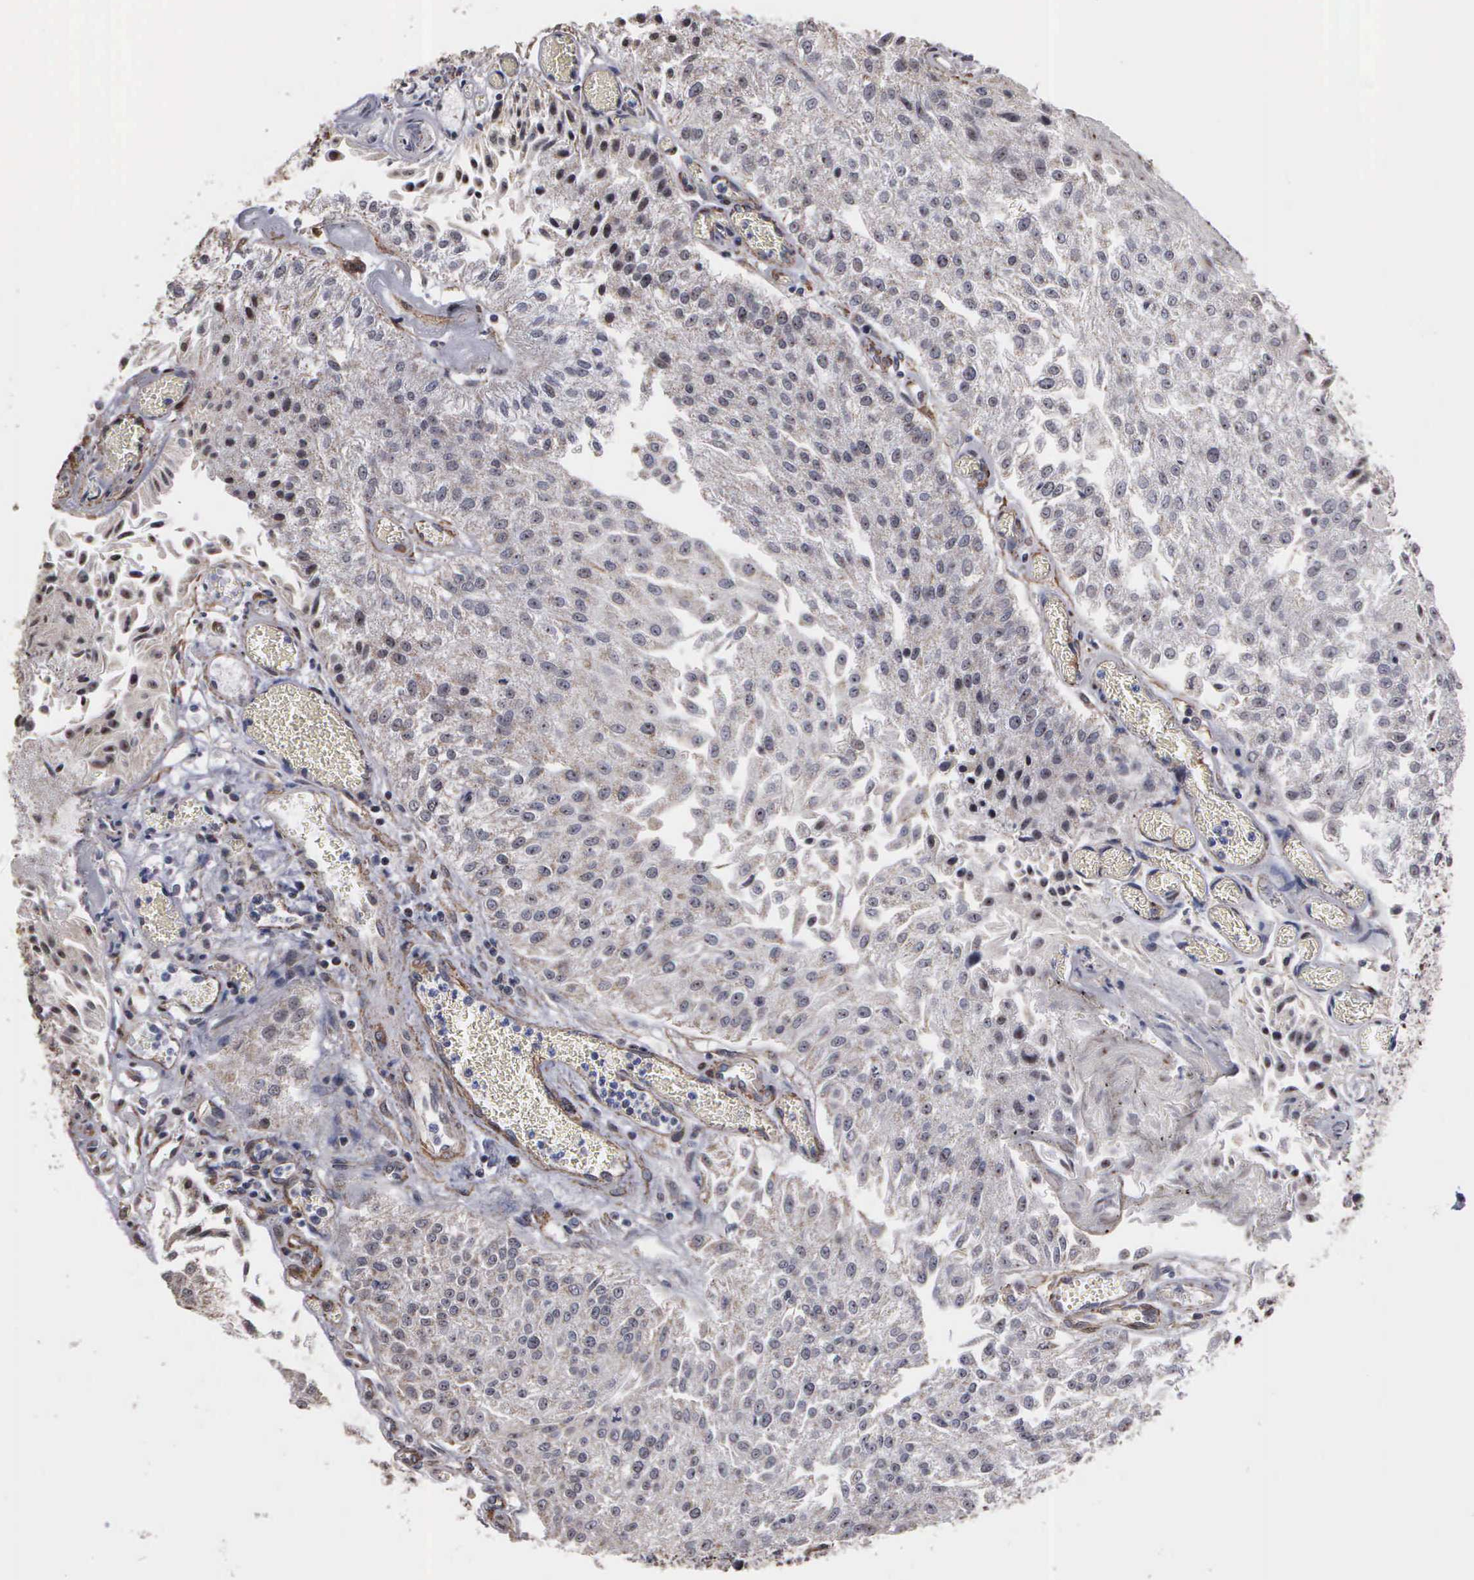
{"staining": {"intensity": "weak", "quantity": "<25%", "location": "cytoplasmic/membranous,nuclear"}, "tissue": "urothelial cancer", "cell_type": "Tumor cells", "image_type": "cancer", "snomed": [{"axis": "morphology", "description": "Urothelial carcinoma, Low grade"}, {"axis": "topography", "description": "Urinary bladder"}], "caption": "There is no significant expression in tumor cells of urothelial cancer.", "gene": "NGDN", "patient": {"sex": "male", "age": 86}}